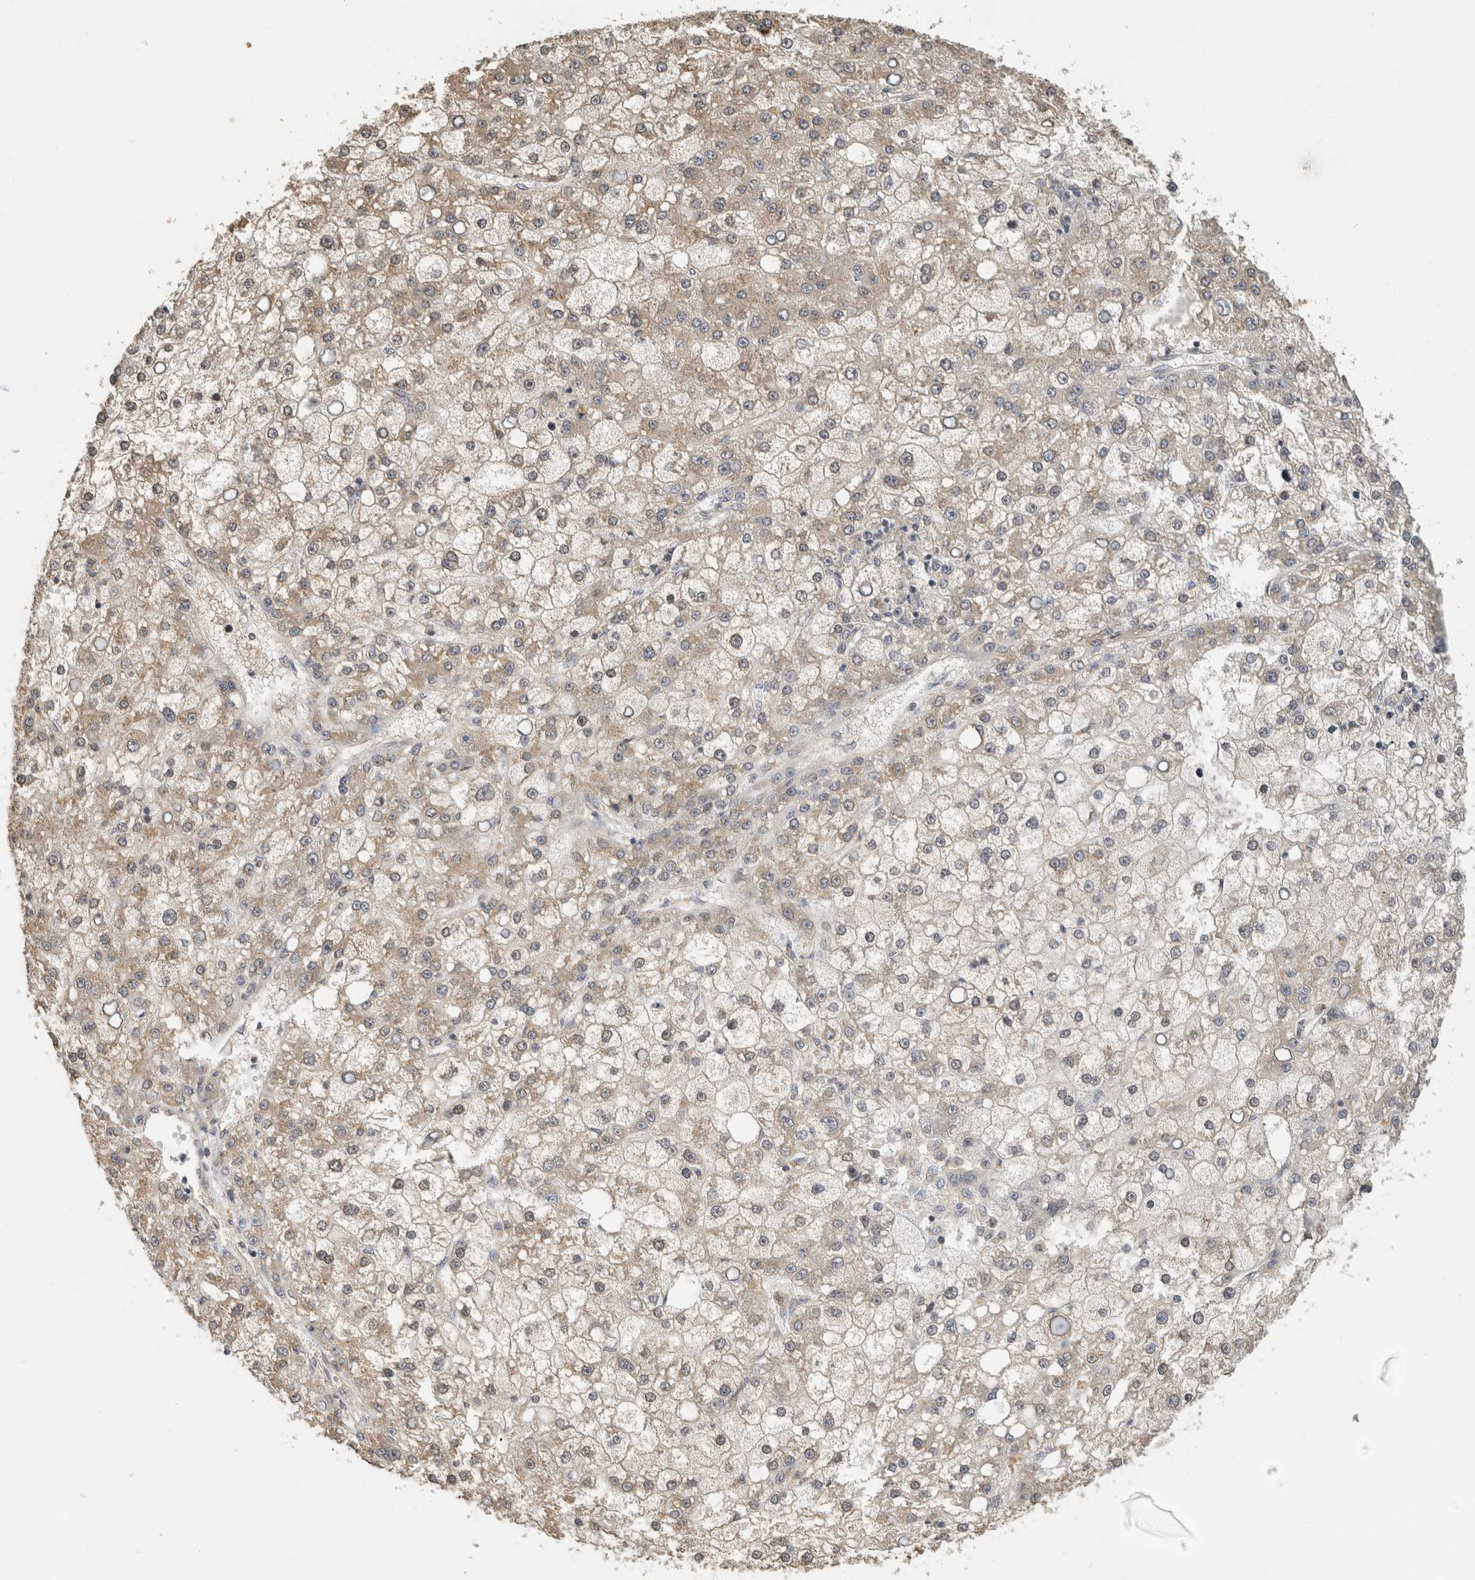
{"staining": {"intensity": "weak", "quantity": "<25%", "location": "cytoplasmic/membranous"}, "tissue": "liver cancer", "cell_type": "Tumor cells", "image_type": "cancer", "snomed": [{"axis": "morphology", "description": "Carcinoma, Hepatocellular, NOS"}, {"axis": "topography", "description": "Liver"}], "caption": "The micrograph demonstrates no staining of tumor cells in liver hepatocellular carcinoma. (DAB (3,3'-diaminobenzidine) IHC visualized using brightfield microscopy, high magnification).", "gene": "C1orf21", "patient": {"sex": "male", "age": 67}}